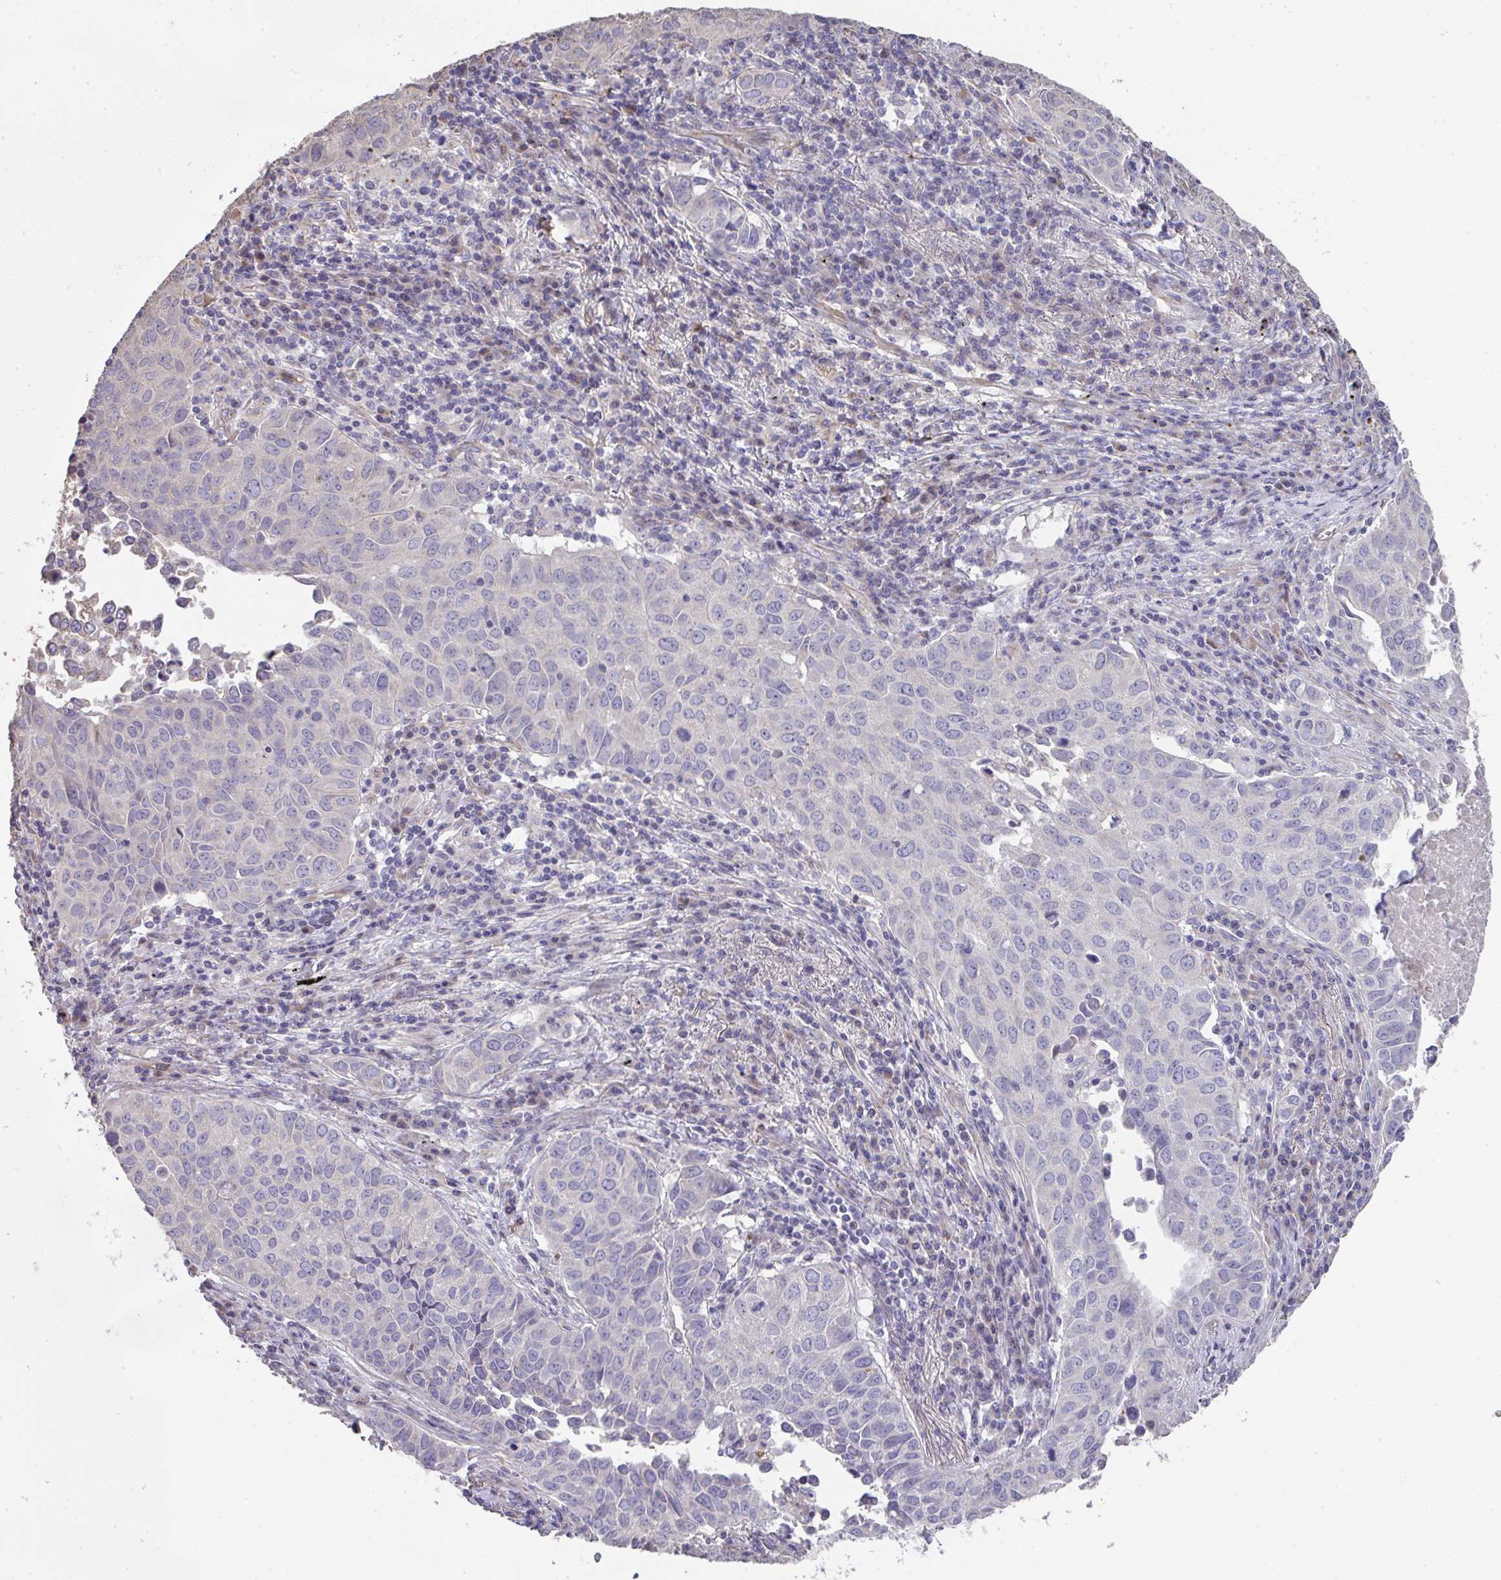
{"staining": {"intensity": "negative", "quantity": "none", "location": "none"}, "tissue": "lung cancer", "cell_type": "Tumor cells", "image_type": "cancer", "snomed": [{"axis": "morphology", "description": "Adenocarcinoma, NOS"}, {"axis": "topography", "description": "Lung"}], "caption": "High power microscopy photomicrograph of an IHC histopathology image of lung cancer (adenocarcinoma), revealing no significant expression in tumor cells.", "gene": "RUNDC3B", "patient": {"sex": "female", "age": 50}}